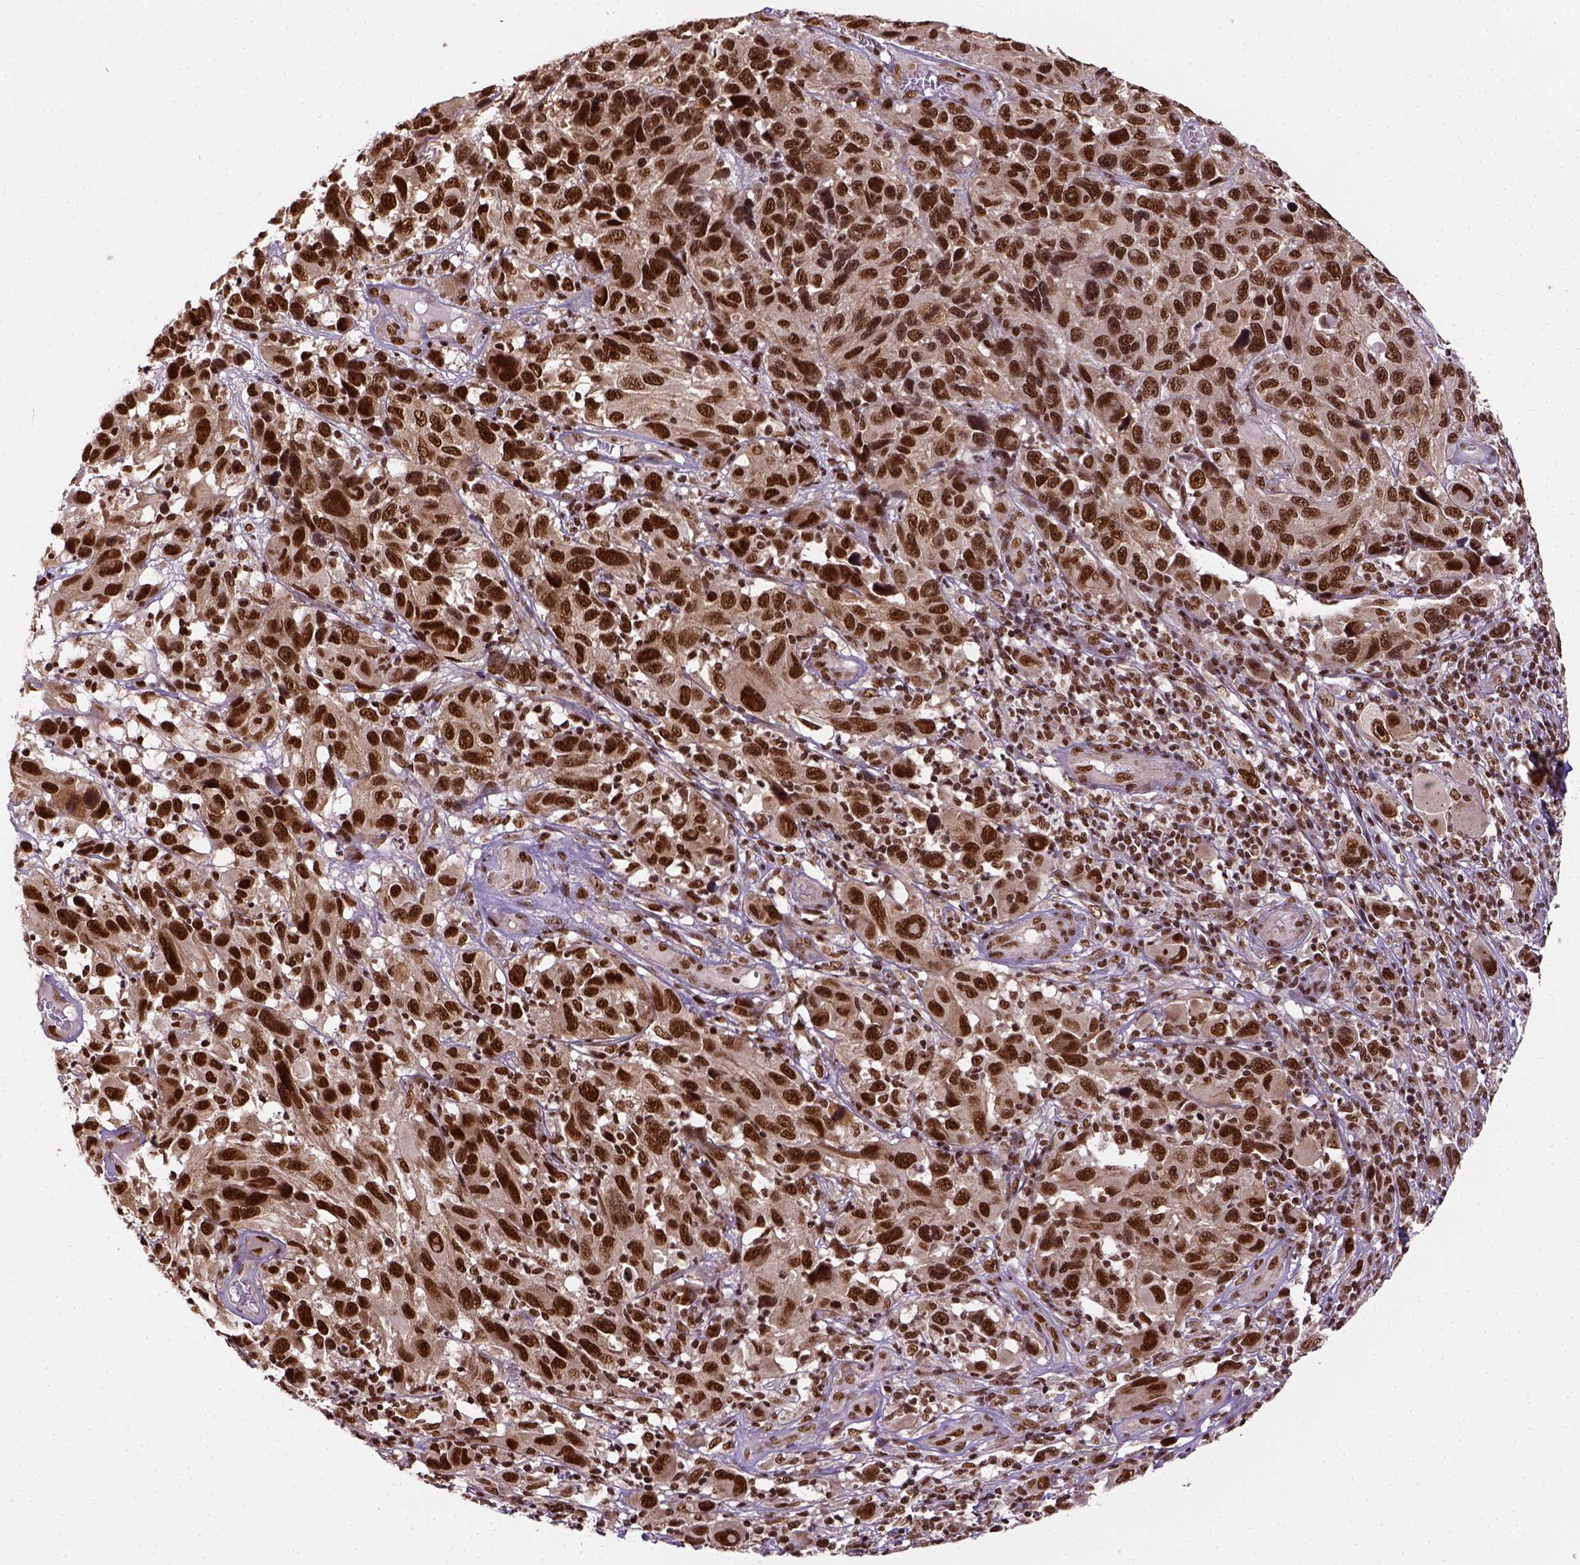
{"staining": {"intensity": "strong", "quantity": ">75%", "location": "nuclear"}, "tissue": "melanoma", "cell_type": "Tumor cells", "image_type": "cancer", "snomed": [{"axis": "morphology", "description": "Malignant melanoma, NOS"}, {"axis": "topography", "description": "Skin"}], "caption": "This image demonstrates immunohistochemistry (IHC) staining of malignant melanoma, with high strong nuclear expression in about >75% of tumor cells.", "gene": "NACC1", "patient": {"sex": "male", "age": 53}}